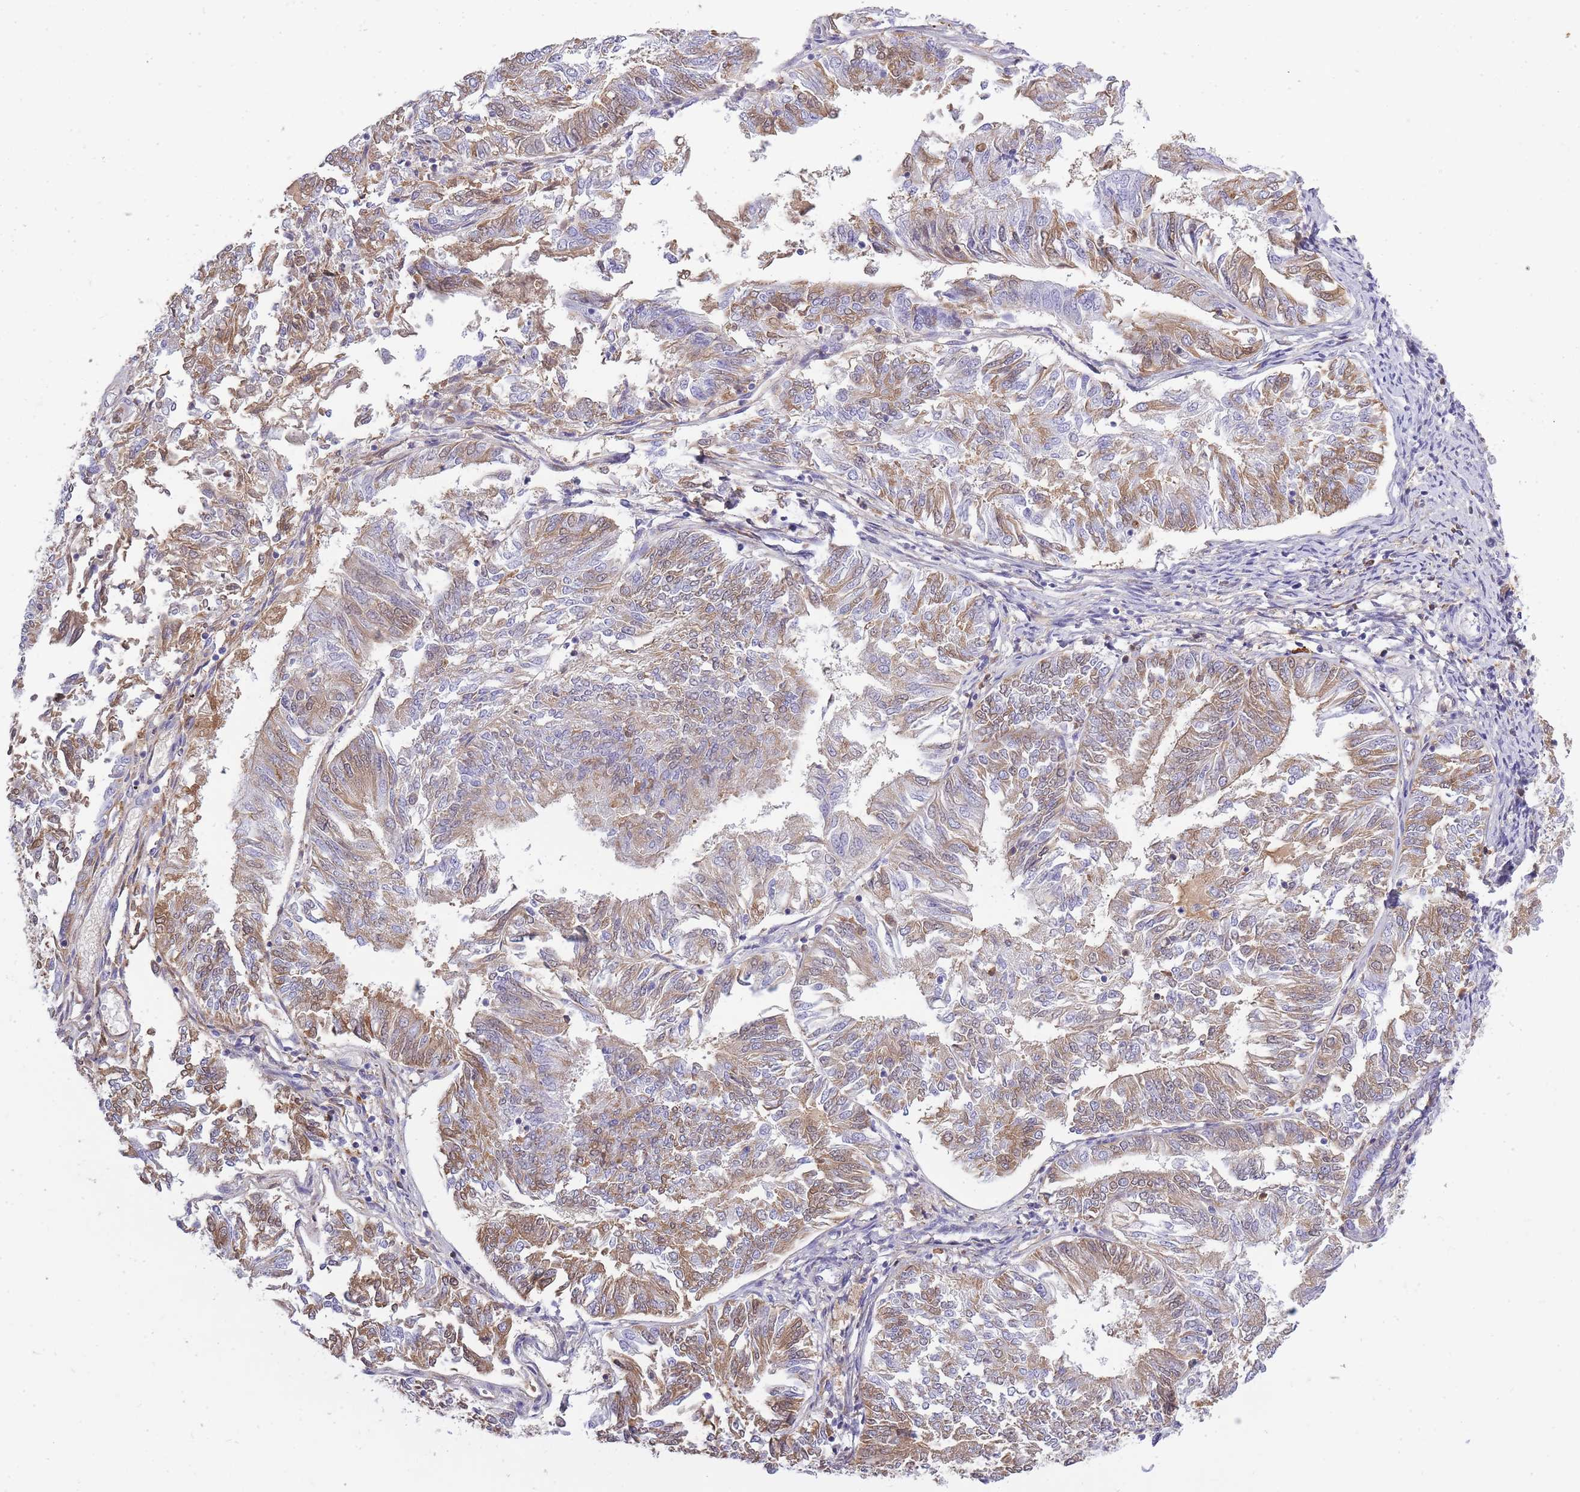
{"staining": {"intensity": "moderate", "quantity": "25%-75%", "location": "cytoplasmic/membranous"}, "tissue": "endometrial cancer", "cell_type": "Tumor cells", "image_type": "cancer", "snomed": [{"axis": "morphology", "description": "Adenocarcinoma, NOS"}, {"axis": "topography", "description": "Endometrium"}], "caption": "An image of human endometrial cancer stained for a protein reveals moderate cytoplasmic/membranous brown staining in tumor cells.", "gene": "IGKV1D-42", "patient": {"sex": "female", "age": 58}}